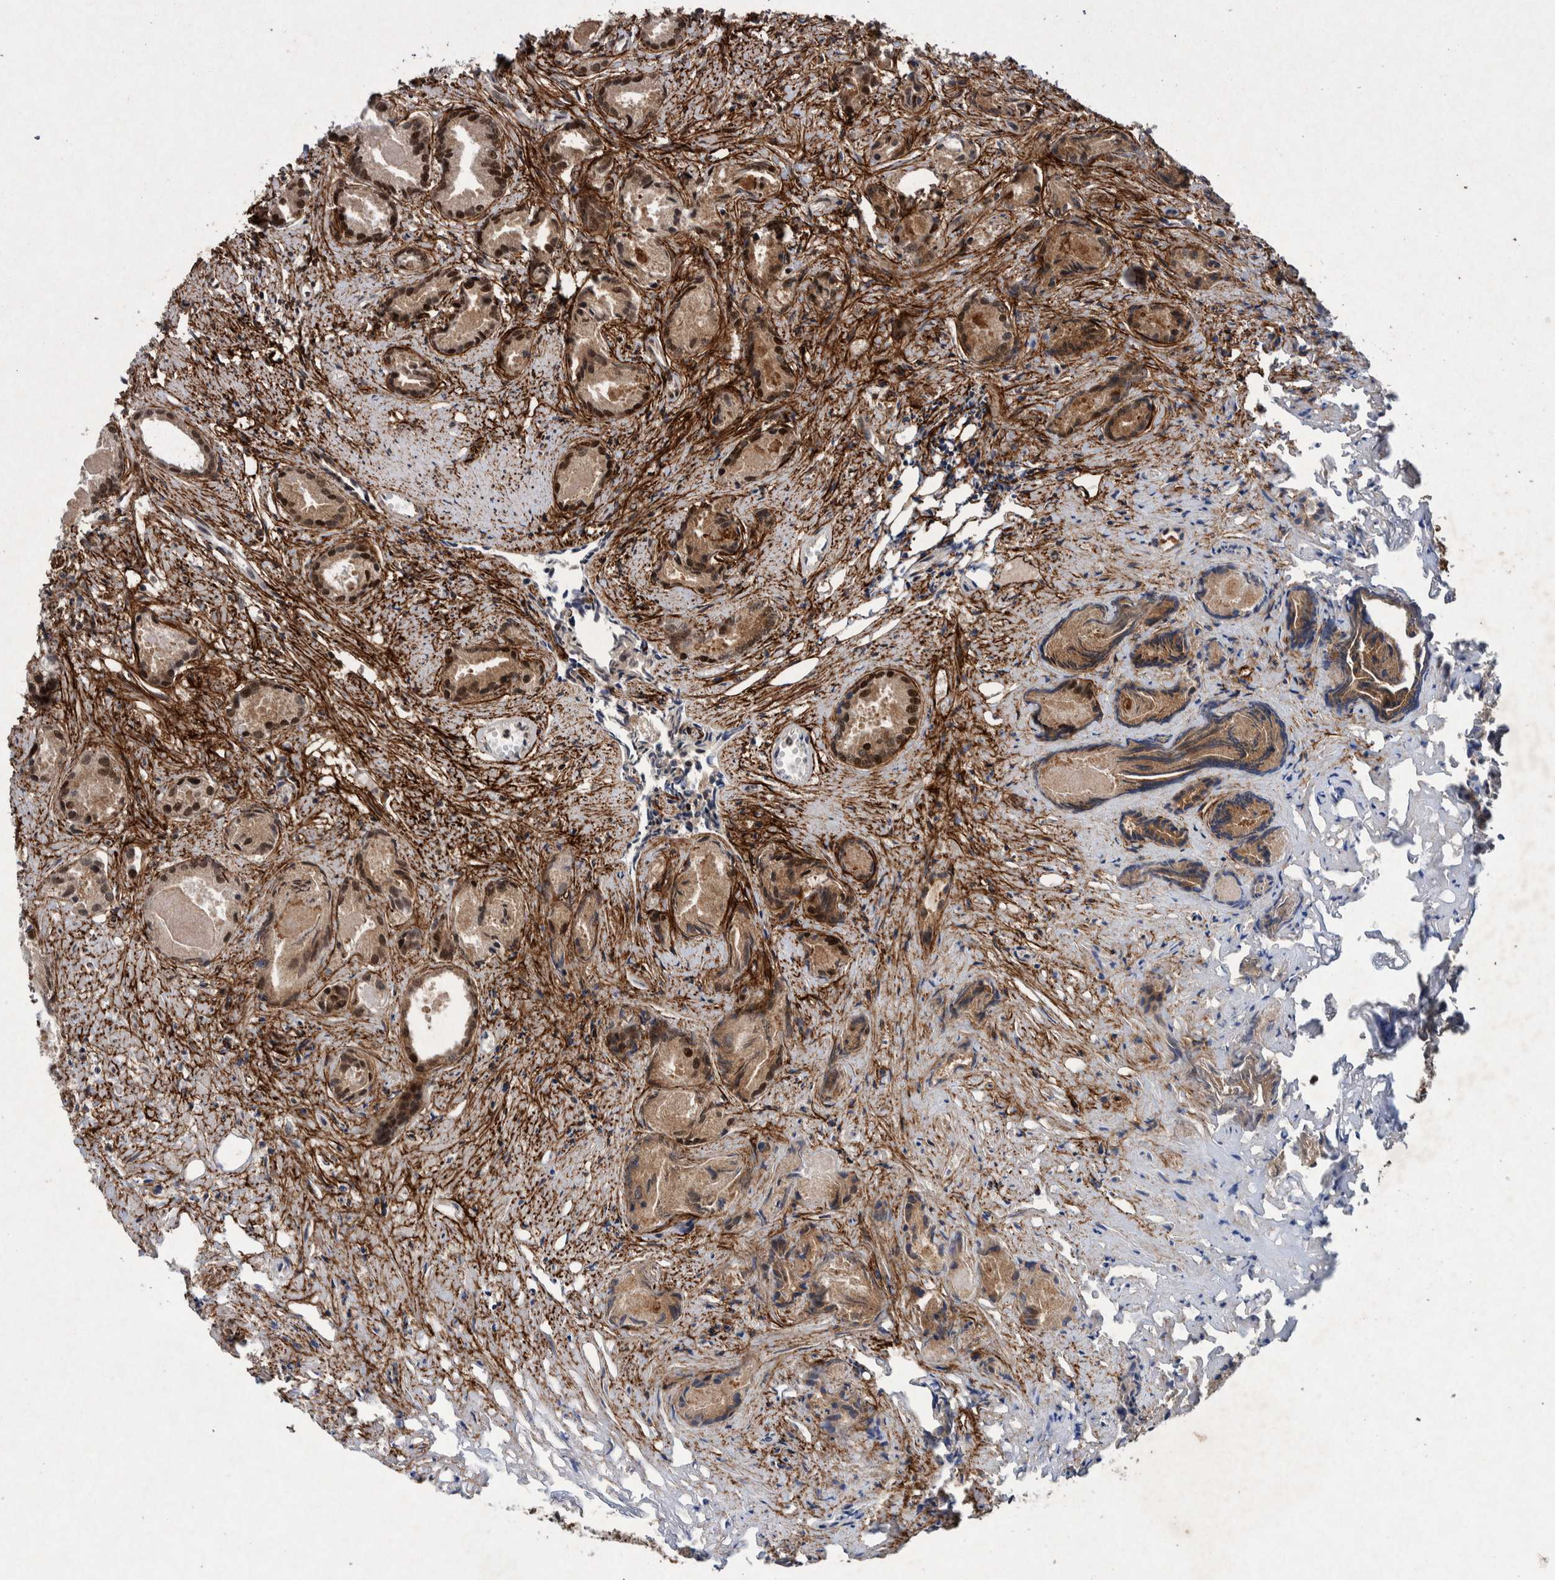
{"staining": {"intensity": "moderate", "quantity": ">75%", "location": "nuclear"}, "tissue": "prostate cancer", "cell_type": "Tumor cells", "image_type": "cancer", "snomed": [{"axis": "morphology", "description": "Adenocarcinoma, Low grade"}, {"axis": "topography", "description": "Prostate"}], "caption": "Immunohistochemistry of human prostate cancer displays medium levels of moderate nuclear staining in approximately >75% of tumor cells. The staining was performed using DAB (3,3'-diaminobenzidine), with brown indicating positive protein expression. Nuclei are stained blue with hematoxylin.", "gene": "TAF10", "patient": {"sex": "male", "age": 72}}